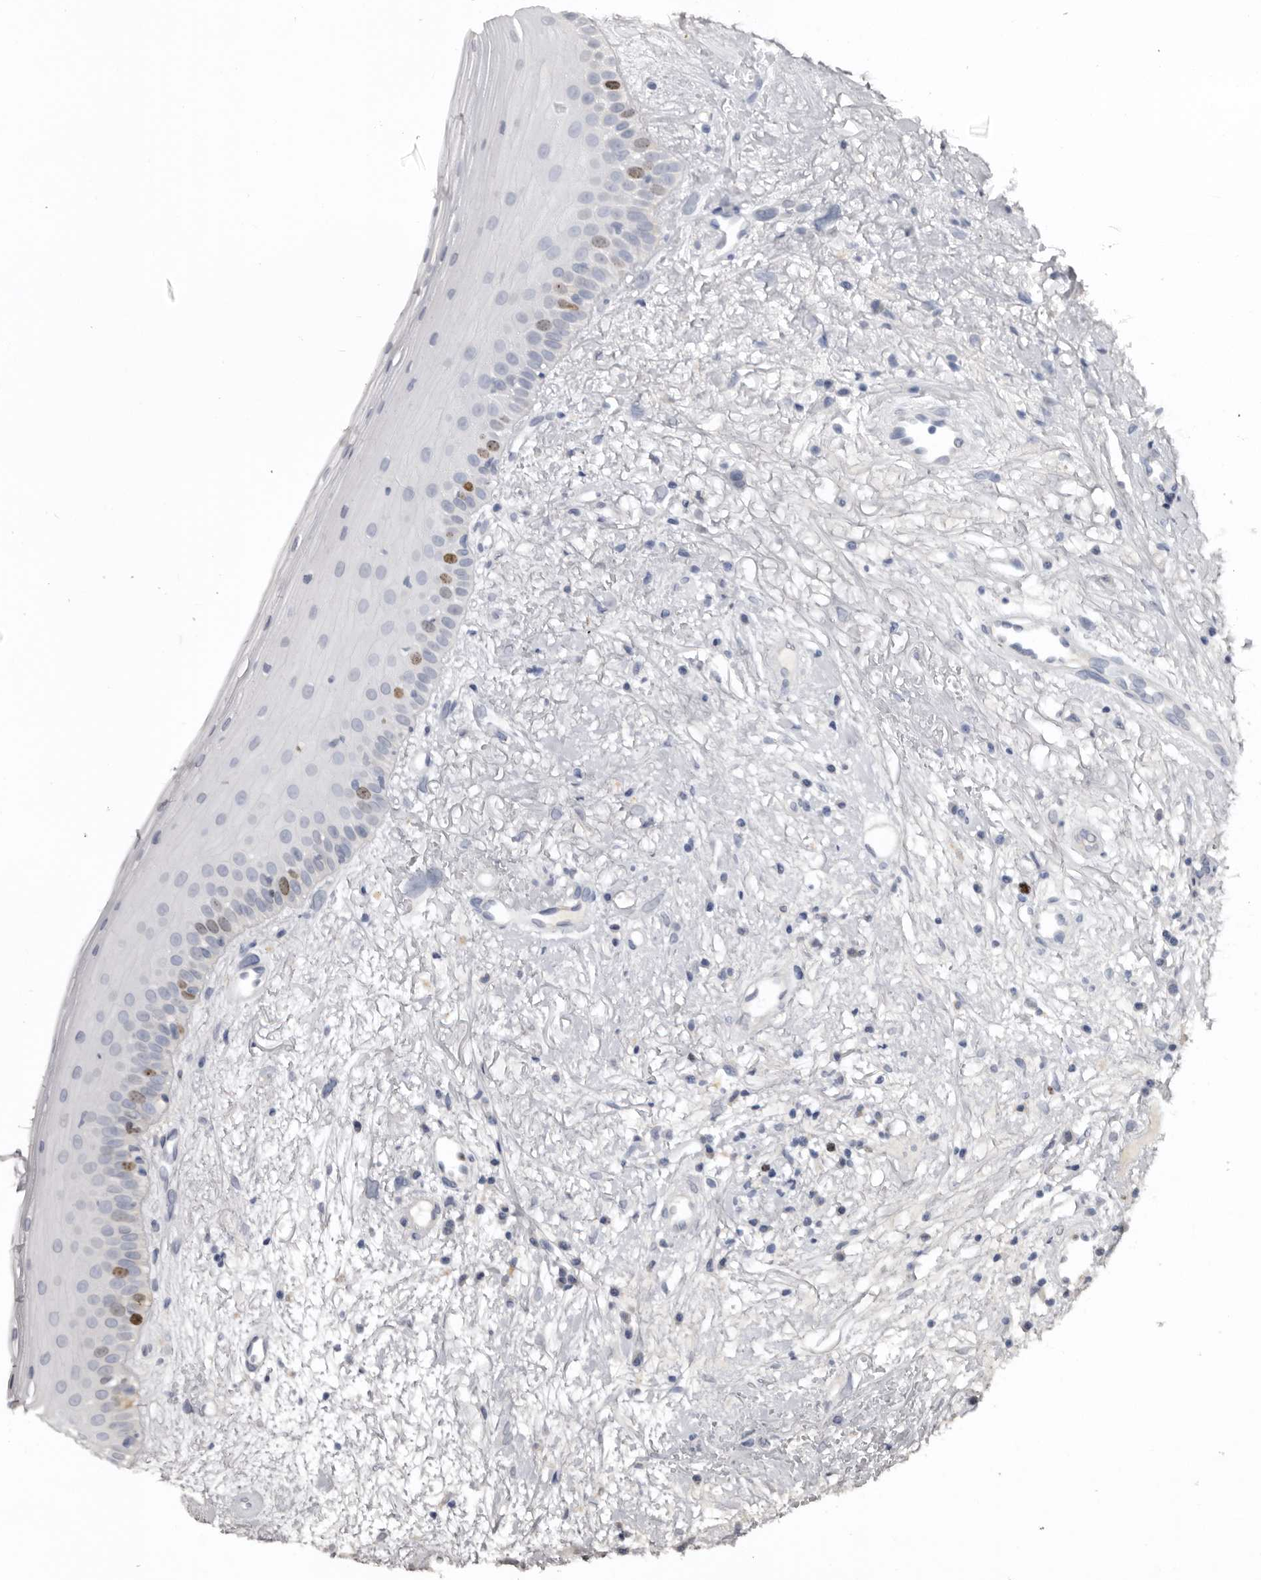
{"staining": {"intensity": "moderate", "quantity": "<25%", "location": "nuclear"}, "tissue": "oral mucosa", "cell_type": "Squamous epithelial cells", "image_type": "normal", "snomed": [{"axis": "morphology", "description": "Normal tissue, NOS"}, {"axis": "topography", "description": "Oral tissue"}], "caption": "This histopathology image exhibits immunohistochemistry (IHC) staining of unremarkable human oral mucosa, with low moderate nuclear staining in approximately <25% of squamous epithelial cells.", "gene": "CDCA8", "patient": {"sex": "female", "age": 63}}